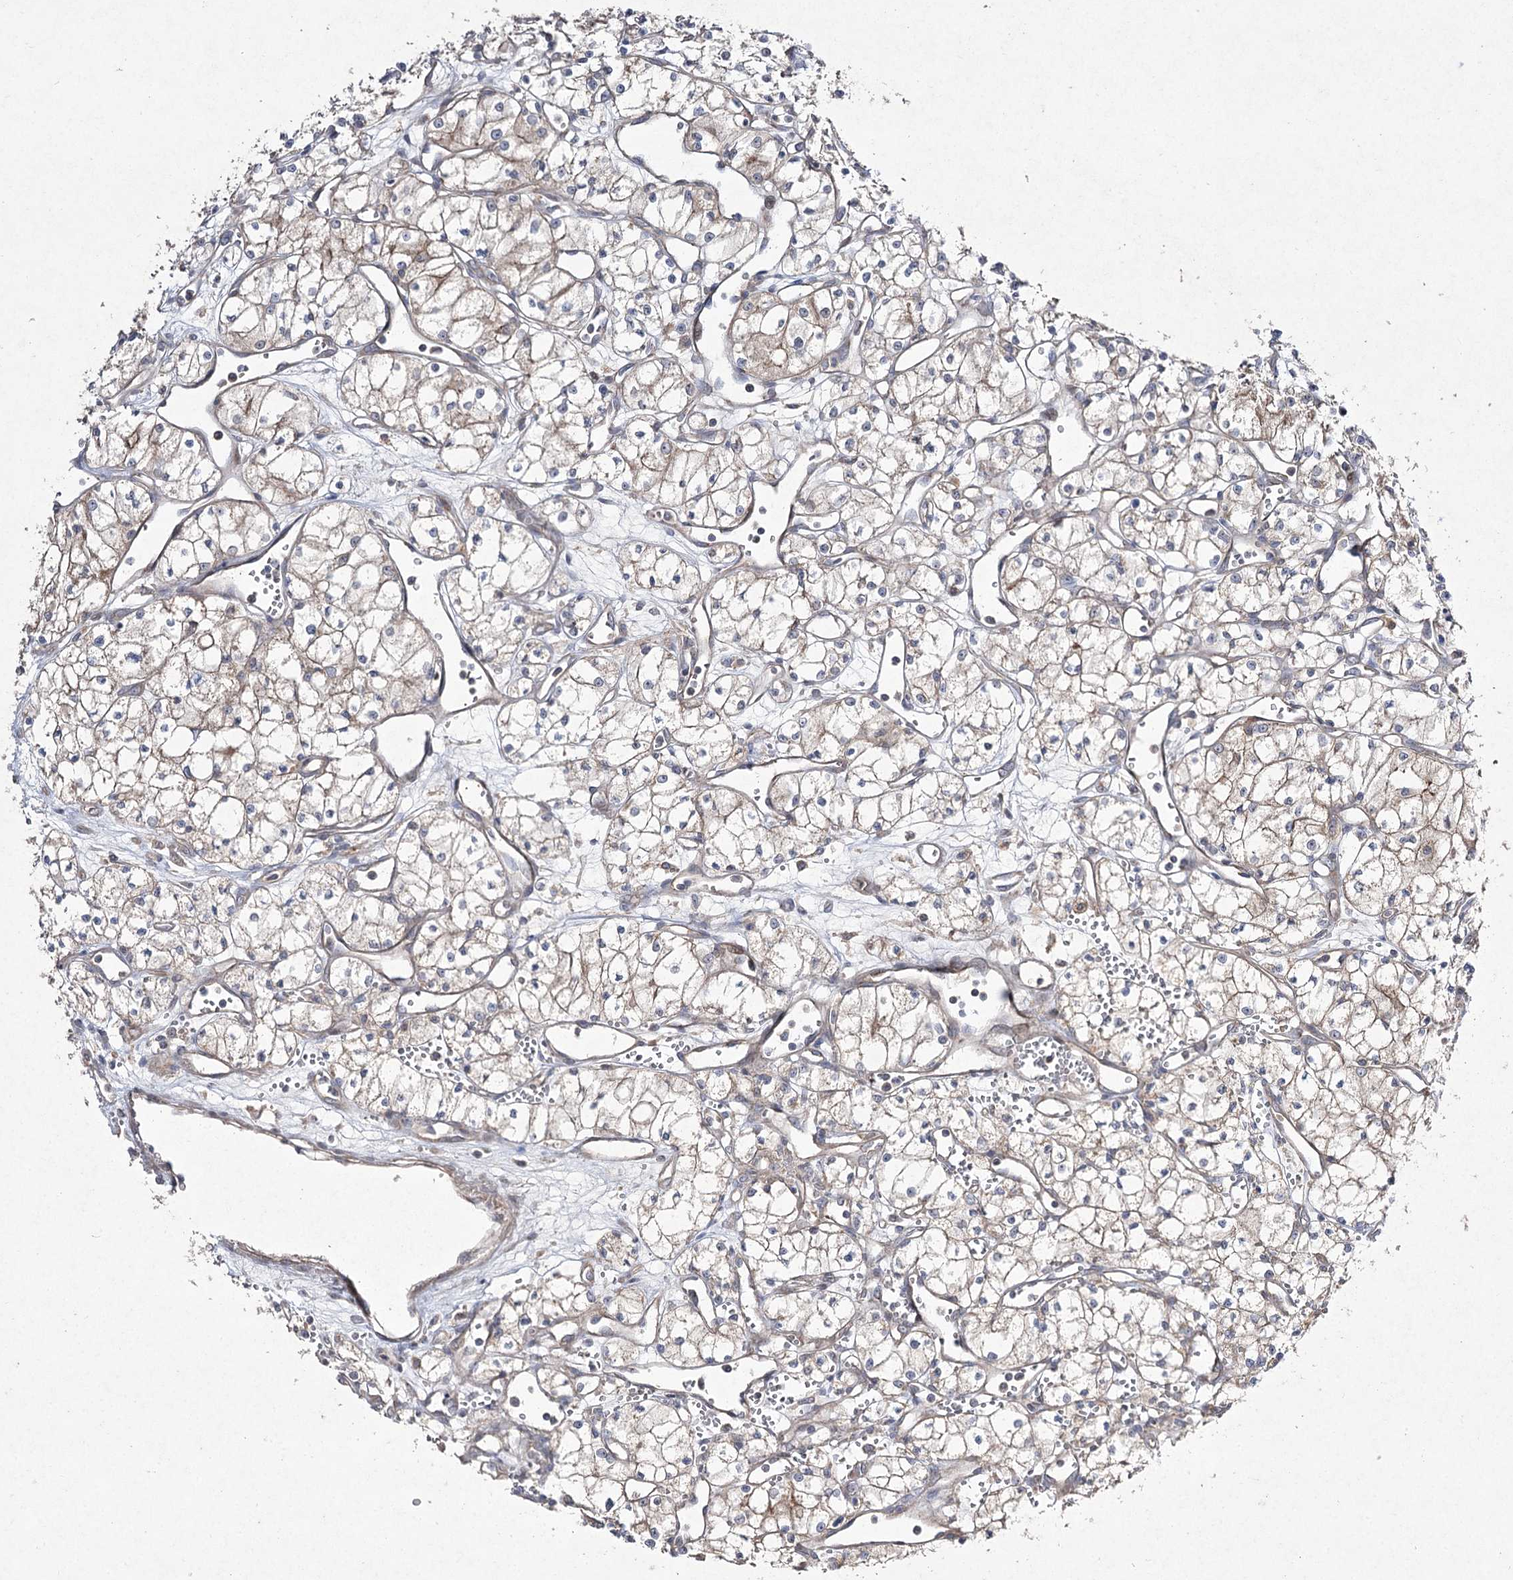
{"staining": {"intensity": "weak", "quantity": "<25%", "location": "cytoplasmic/membranous"}, "tissue": "renal cancer", "cell_type": "Tumor cells", "image_type": "cancer", "snomed": [{"axis": "morphology", "description": "Adenocarcinoma, NOS"}, {"axis": "topography", "description": "Kidney"}], "caption": "Micrograph shows no protein expression in tumor cells of renal cancer tissue. The staining is performed using DAB brown chromogen with nuclei counter-stained in using hematoxylin.", "gene": "FANCL", "patient": {"sex": "male", "age": 59}}